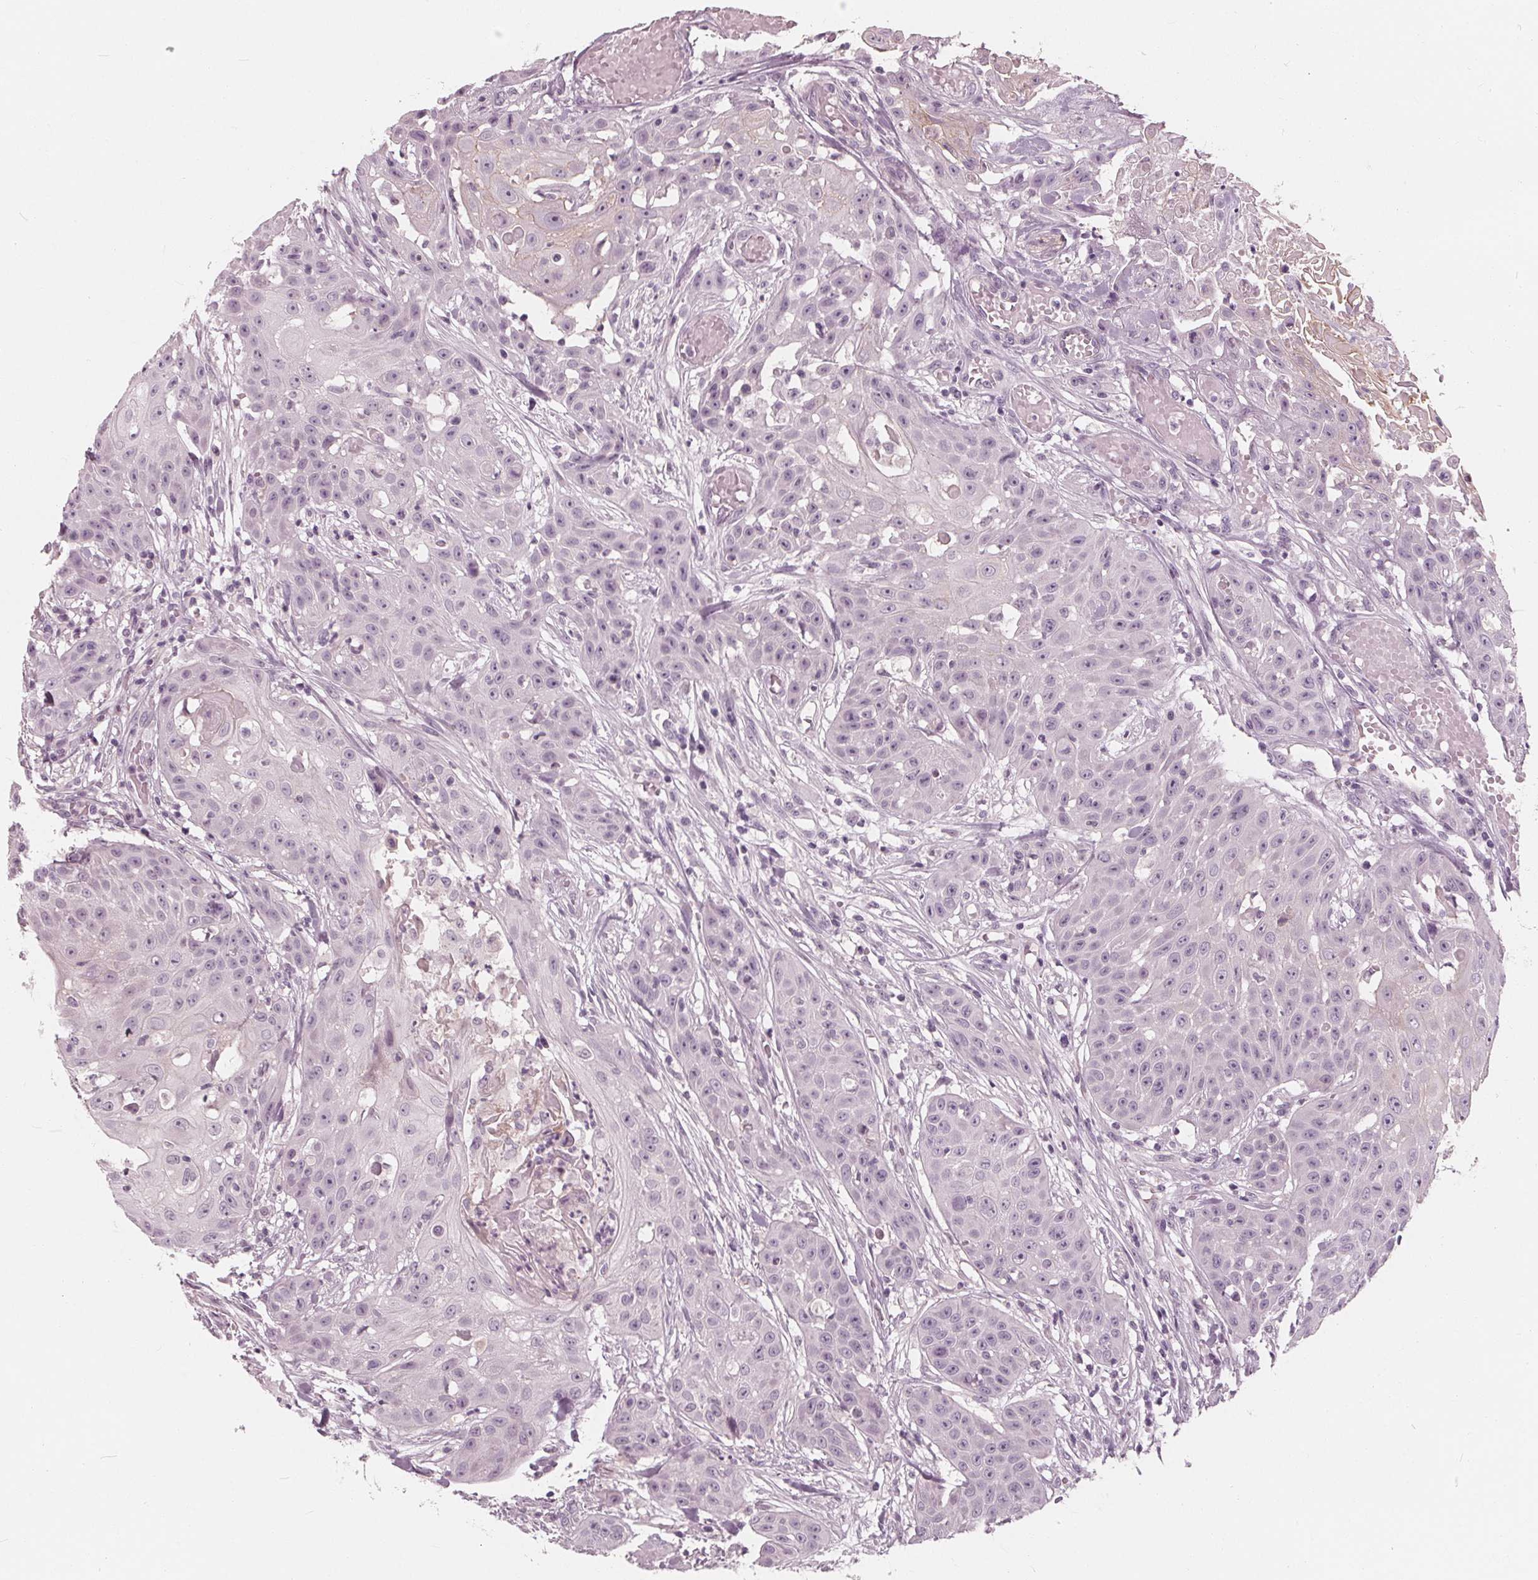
{"staining": {"intensity": "negative", "quantity": "none", "location": "none"}, "tissue": "head and neck cancer", "cell_type": "Tumor cells", "image_type": "cancer", "snomed": [{"axis": "morphology", "description": "Squamous cell carcinoma, NOS"}, {"axis": "topography", "description": "Oral tissue"}, {"axis": "topography", "description": "Head-Neck"}], "caption": "Head and neck cancer was stained to show a protein in brown. There is no significant expression in tumor cells. (DAB immunohistochemistry (IHC) visualized using brightfield microscopy, high magnification).", "gene": "SAT2", "patient": {"sex": "female", "age": 55}}